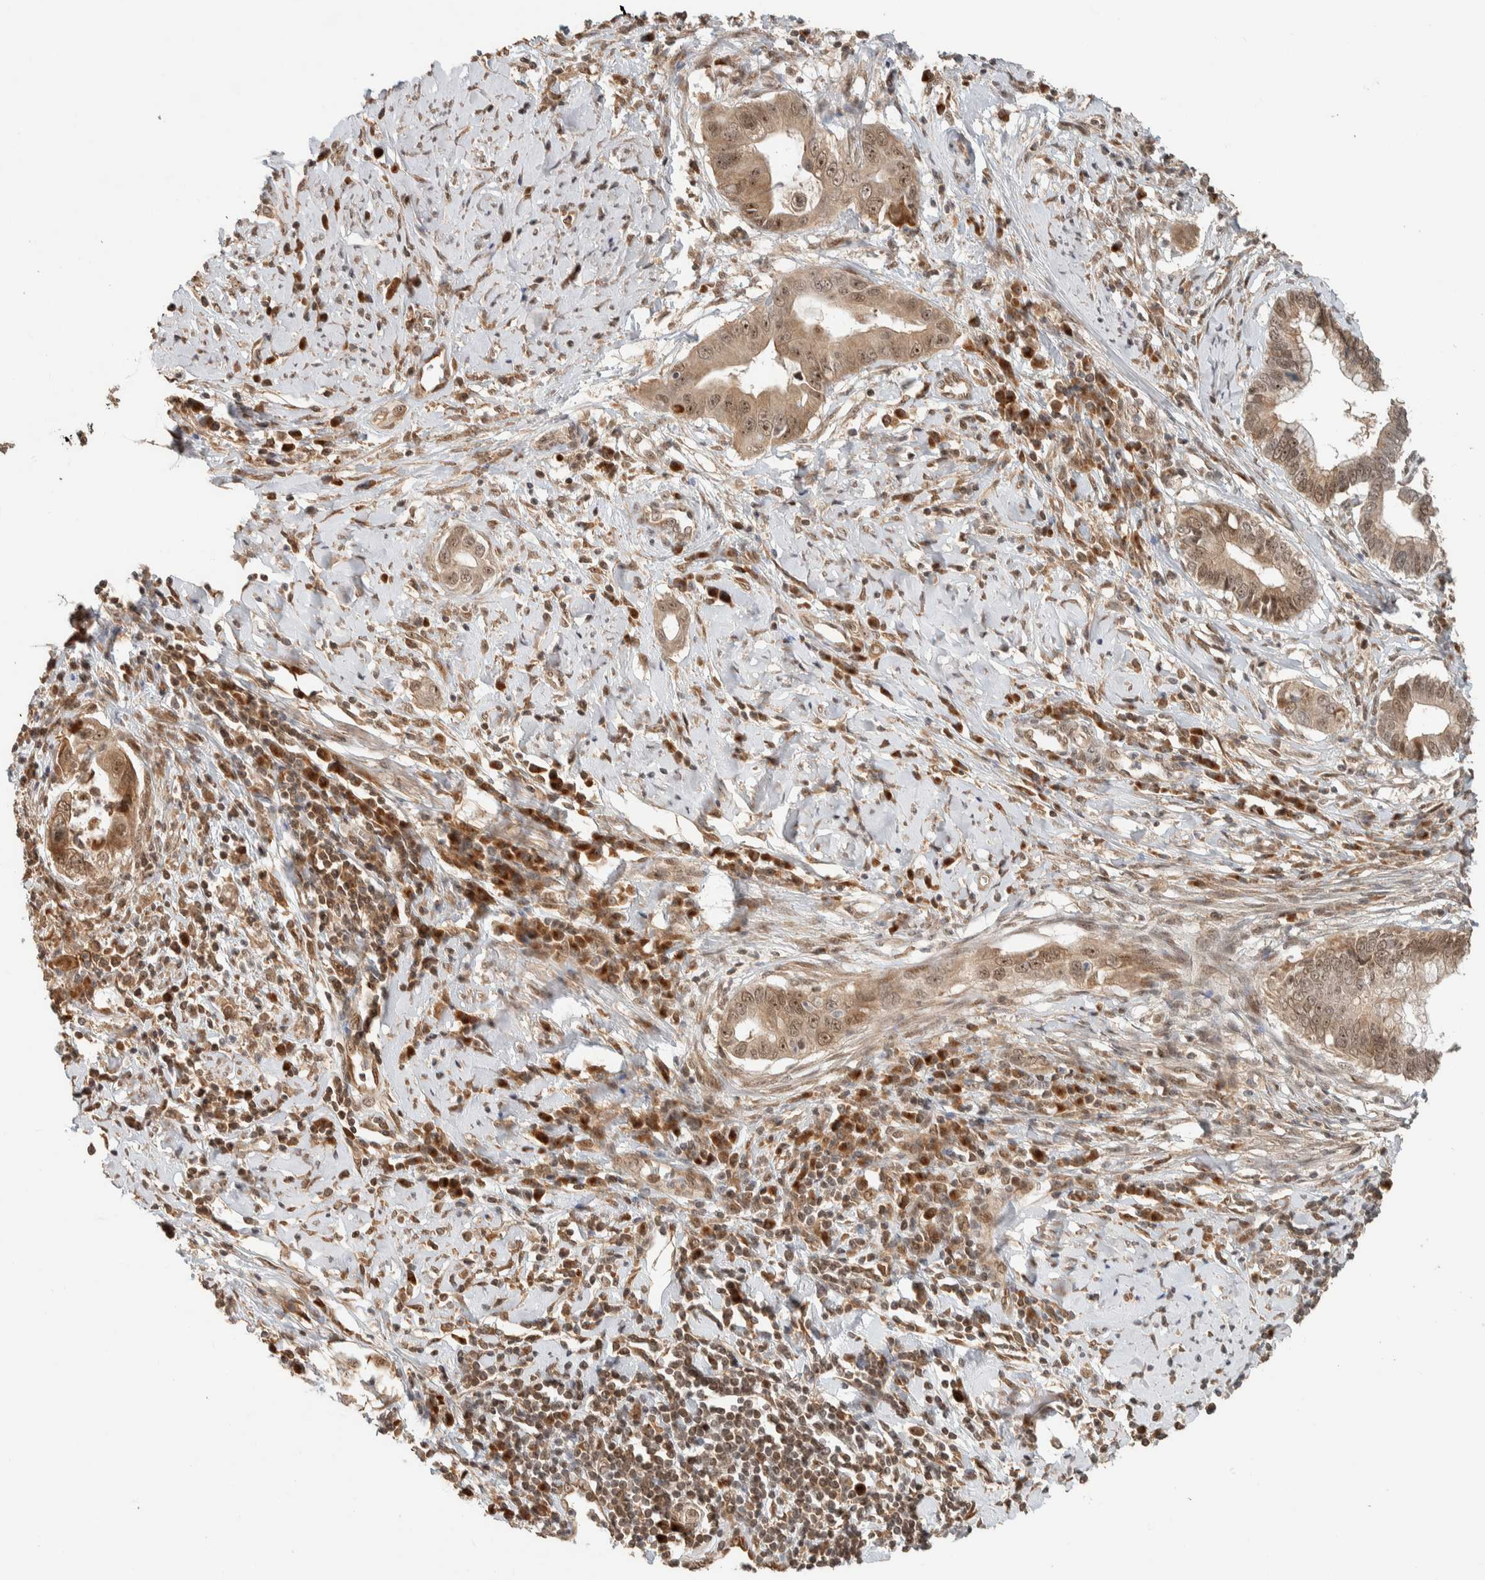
{"staining": {"intensity": "weak", "quantity": ">75%", "location": "cytoplasmic/membranous,nuclear"}, "tissue": "cervical cancer", "cell_type": "Tumor cells", "image_type": "cancer", "snomed": [{"axis": "morphology", "description": "Adenocarcinoma, NOS"}, {"axis": "topography", "description": "Cervix"}], "caption": "This is an image of IHC staining of cervical cancer (adenocarcinoma), which shows weak staining in the cytoplasmic/membranous and nuclear of tumor cells.", "gene": "ZBTB2", "patient": {"sex": "female", "age": 44}}